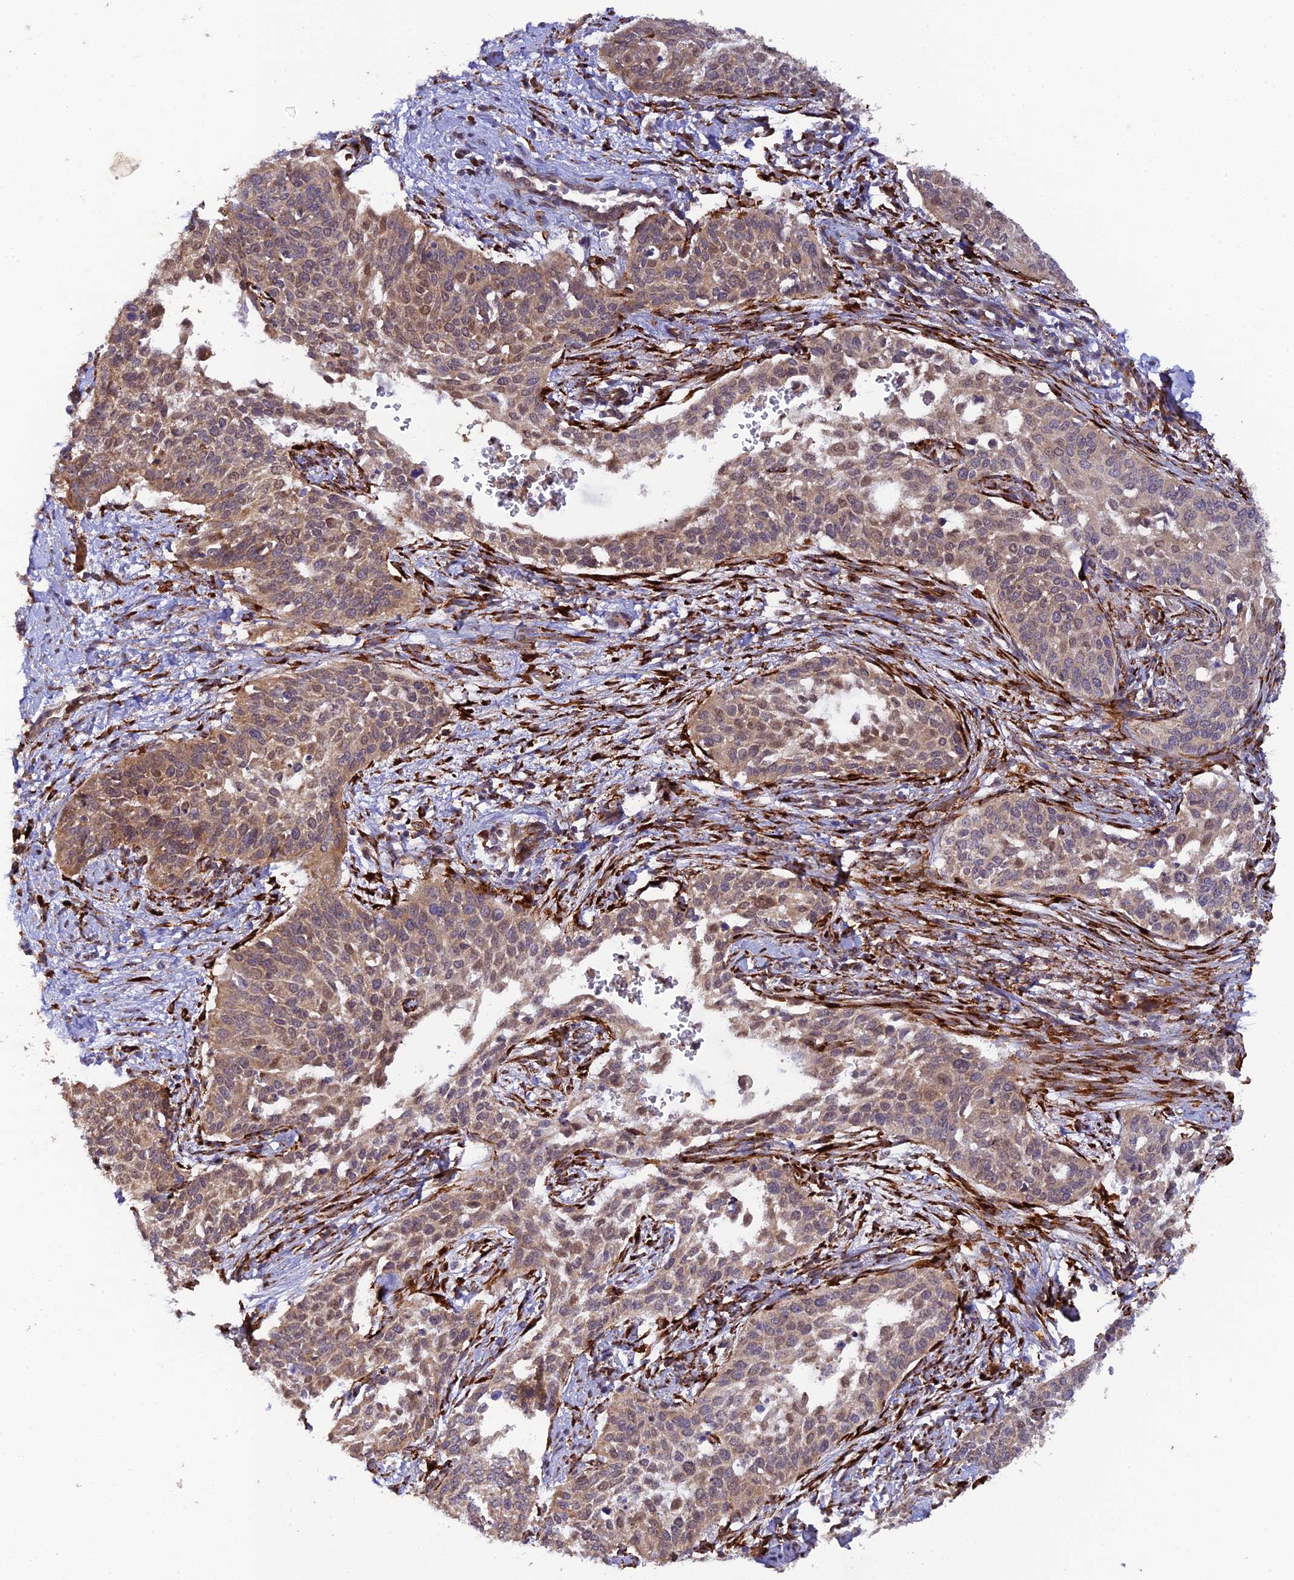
{"staining": {"intensity": "weak", "quantity": ">75%", "location": "cytoplasmic/membranous,nuclear"}, "tissue": "cervical cancer", "cell_type": "Tumor cells", "image_type": "cancer", "snomed": [{"axis": "morphology", "description": "Squamous cell carcinoma, NOS"}, {"axis": "topography", "description": "Cervix"}], "caption": "The photomicrograph displays staining of cervical cancer, revealing weak cytoplasmic/membranous and nuclear protein expression (brown color) within tumor cells.", "gene": "P3H3", "patient": {"sex": "female", "age": 44}}